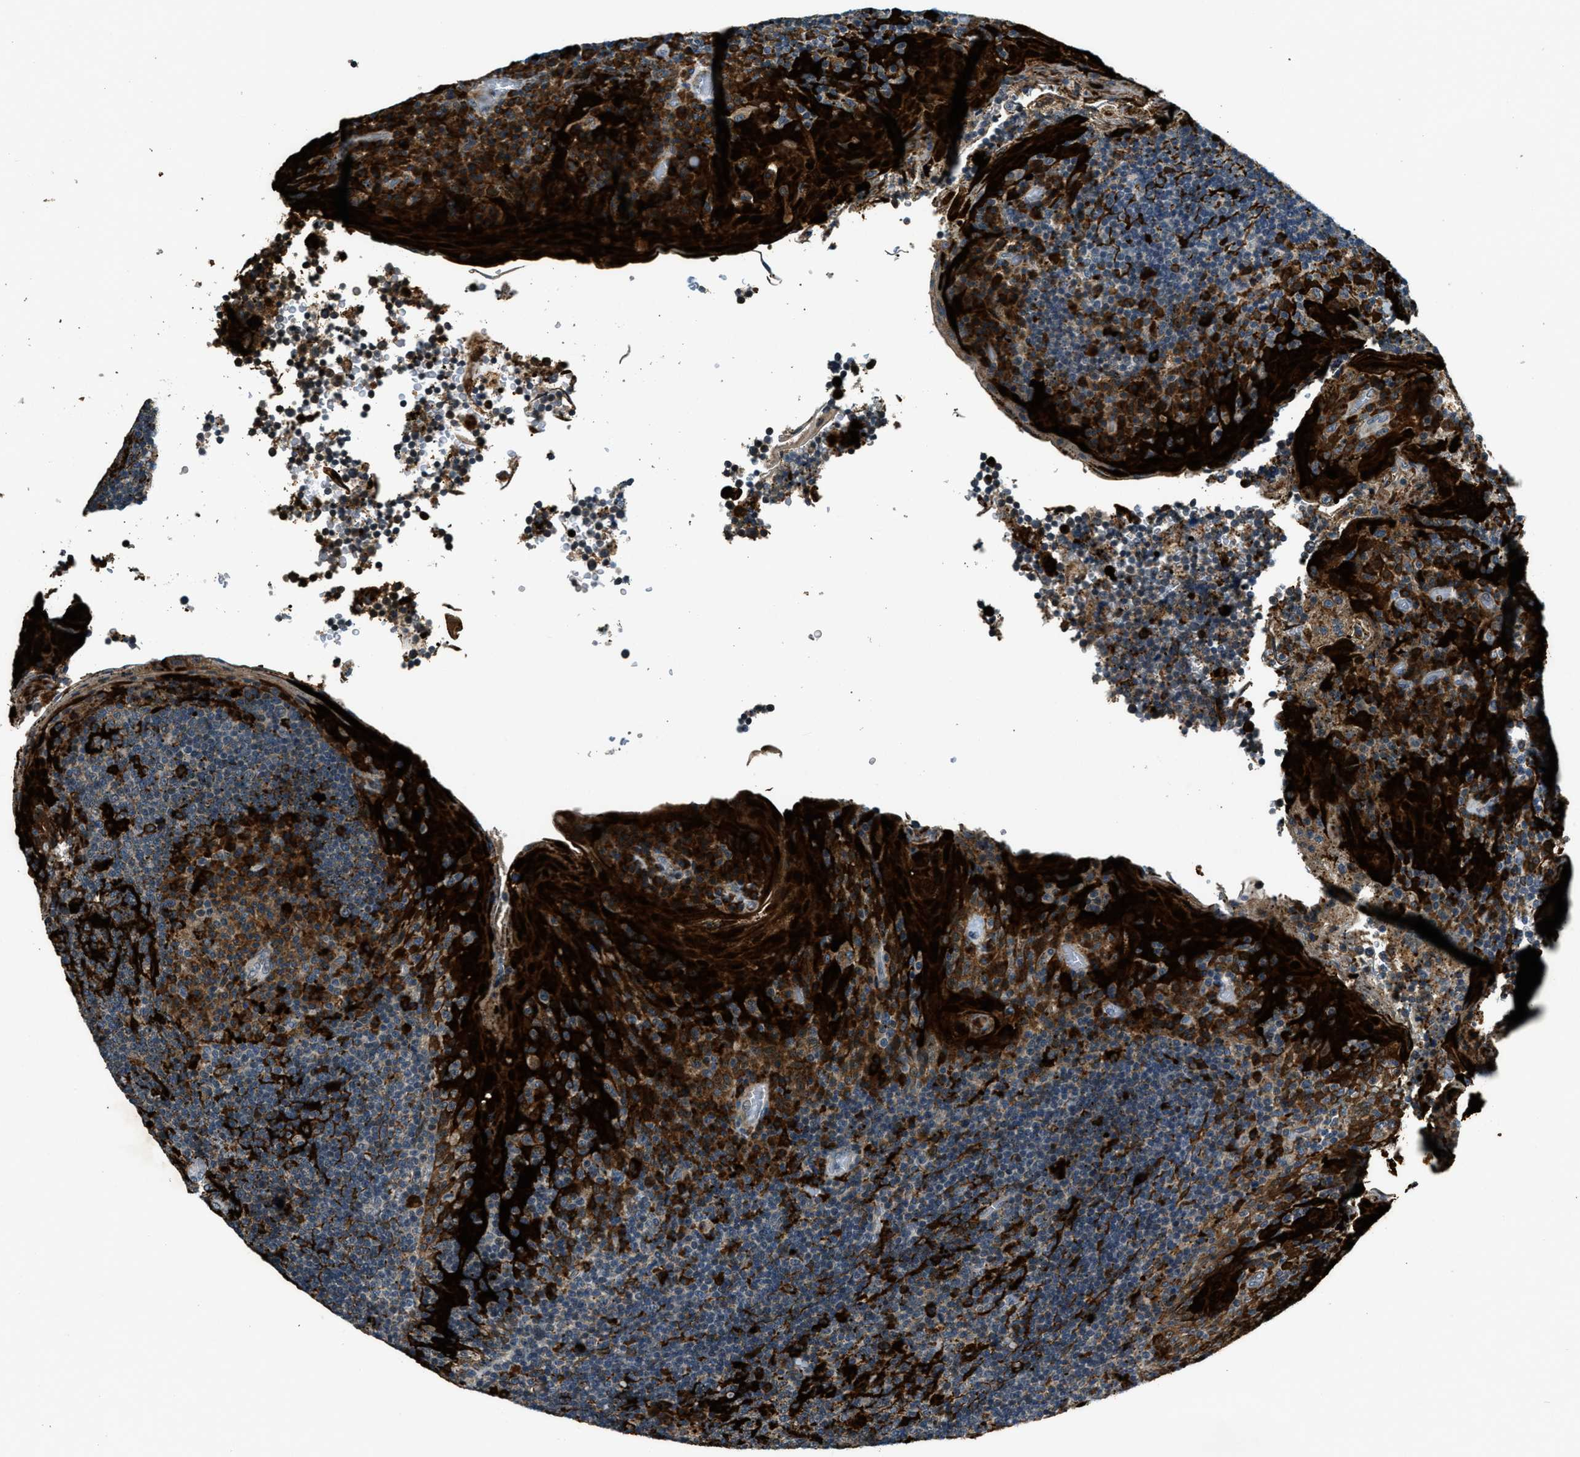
{"staining": {"intensity": "strong", "quantity": "25%-75%", "location": "cytoplasmic/membranous"}, "tissue": "tonsil", "cell_type": "Germinal center cells", "image_type": "normal", "snomed": [{"axis": "morphology", "description": "Normal tissue, NOS"}, {"axis": "topography", "description": "Tonsil"}], "caption": "Immunohistochemistry (IHC) histopathology image of normal tonsil: tonsil stained using immunohistochemistry (IHC) demonstrates high levels of strong protein expression localized specifically in the cytoplasmic/membranous of germinal center cells, appearing as a cytoplasmic/membranous brown color.", "gene": "HERC2", "patient": {"sex": "male", "age": 17}}